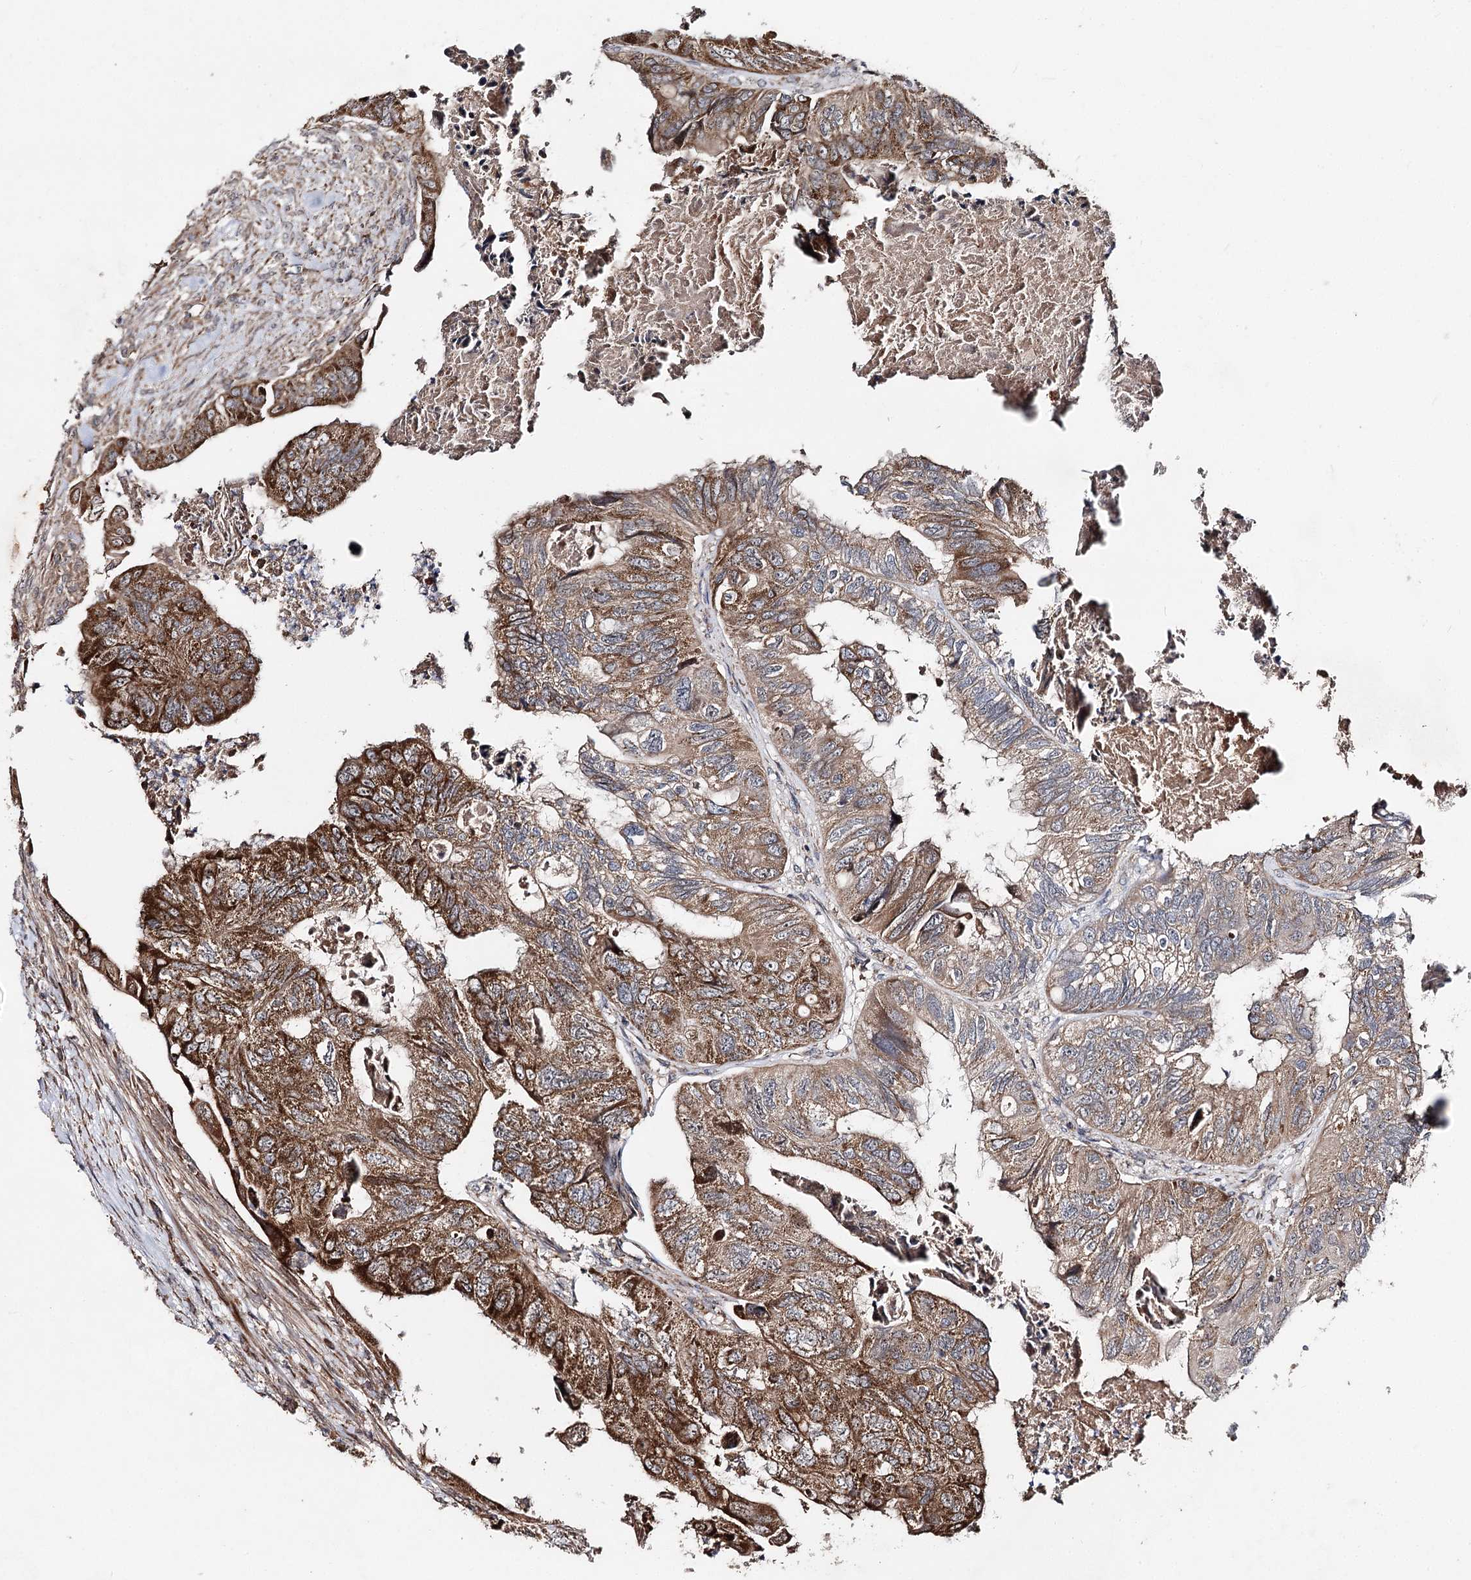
{"staining": {"intensity": "moderate", "quantity": ">75%", "location": "cytoplasmic/membranous"}, "tissue": "colorectal cancer", "cell_type": "Tumor cells", "image_type": "cancer", "snomed": [{"axis": "morphology", "description": "Adenocarcinoma, NOS"}, {"axis": "topography", "description": "Rectum"}], "caption": "The histopathology image reveals a brown stain indicating the presence of a protein in the cytoplasmic/membranous of tumor cells in colorectal cancer.", "gene": "MINDY3", "patient": {"sex": "male", "age": 63}}